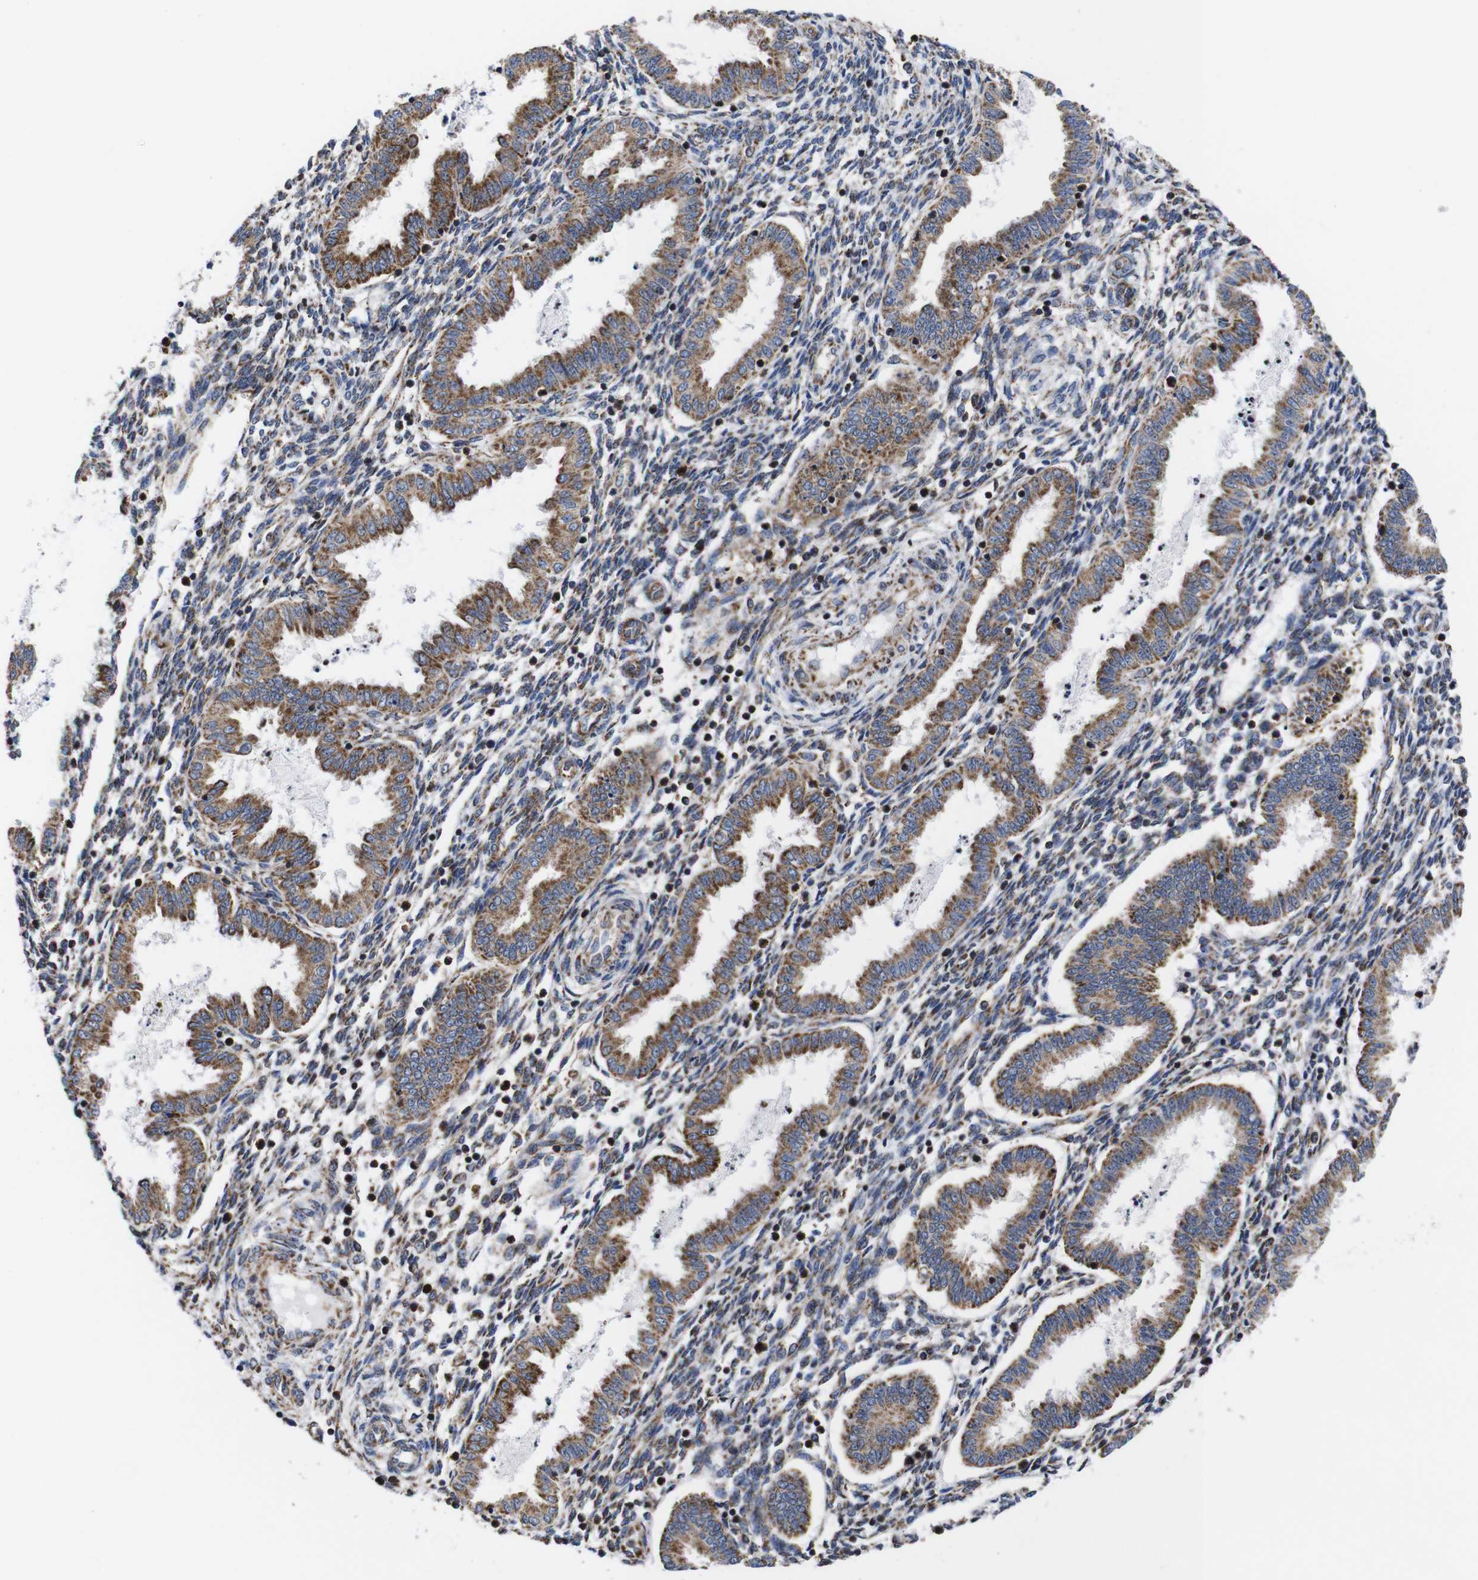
{"staining": {"intensity": "weak", "quantity": ">75%", "location": "cytoplasmic/membranous"}, "tissue": "endometrium", "cell_type": "Cells in endometrial stroma", "image_type": "normal", "snomed": [{"axis": "morphology", "description": "Normal tissue, NOS"}, {"axis": "topography", "description": "Endometrium"}], "caption": "Human endometrium stained with a brown dye demonstrates weak cytoplasmic/membranous positive staining in approximately >75% of cells in endometrial stroma.", "gene": "C17orf80", "patient": {"sex": "female", "age": 33}}